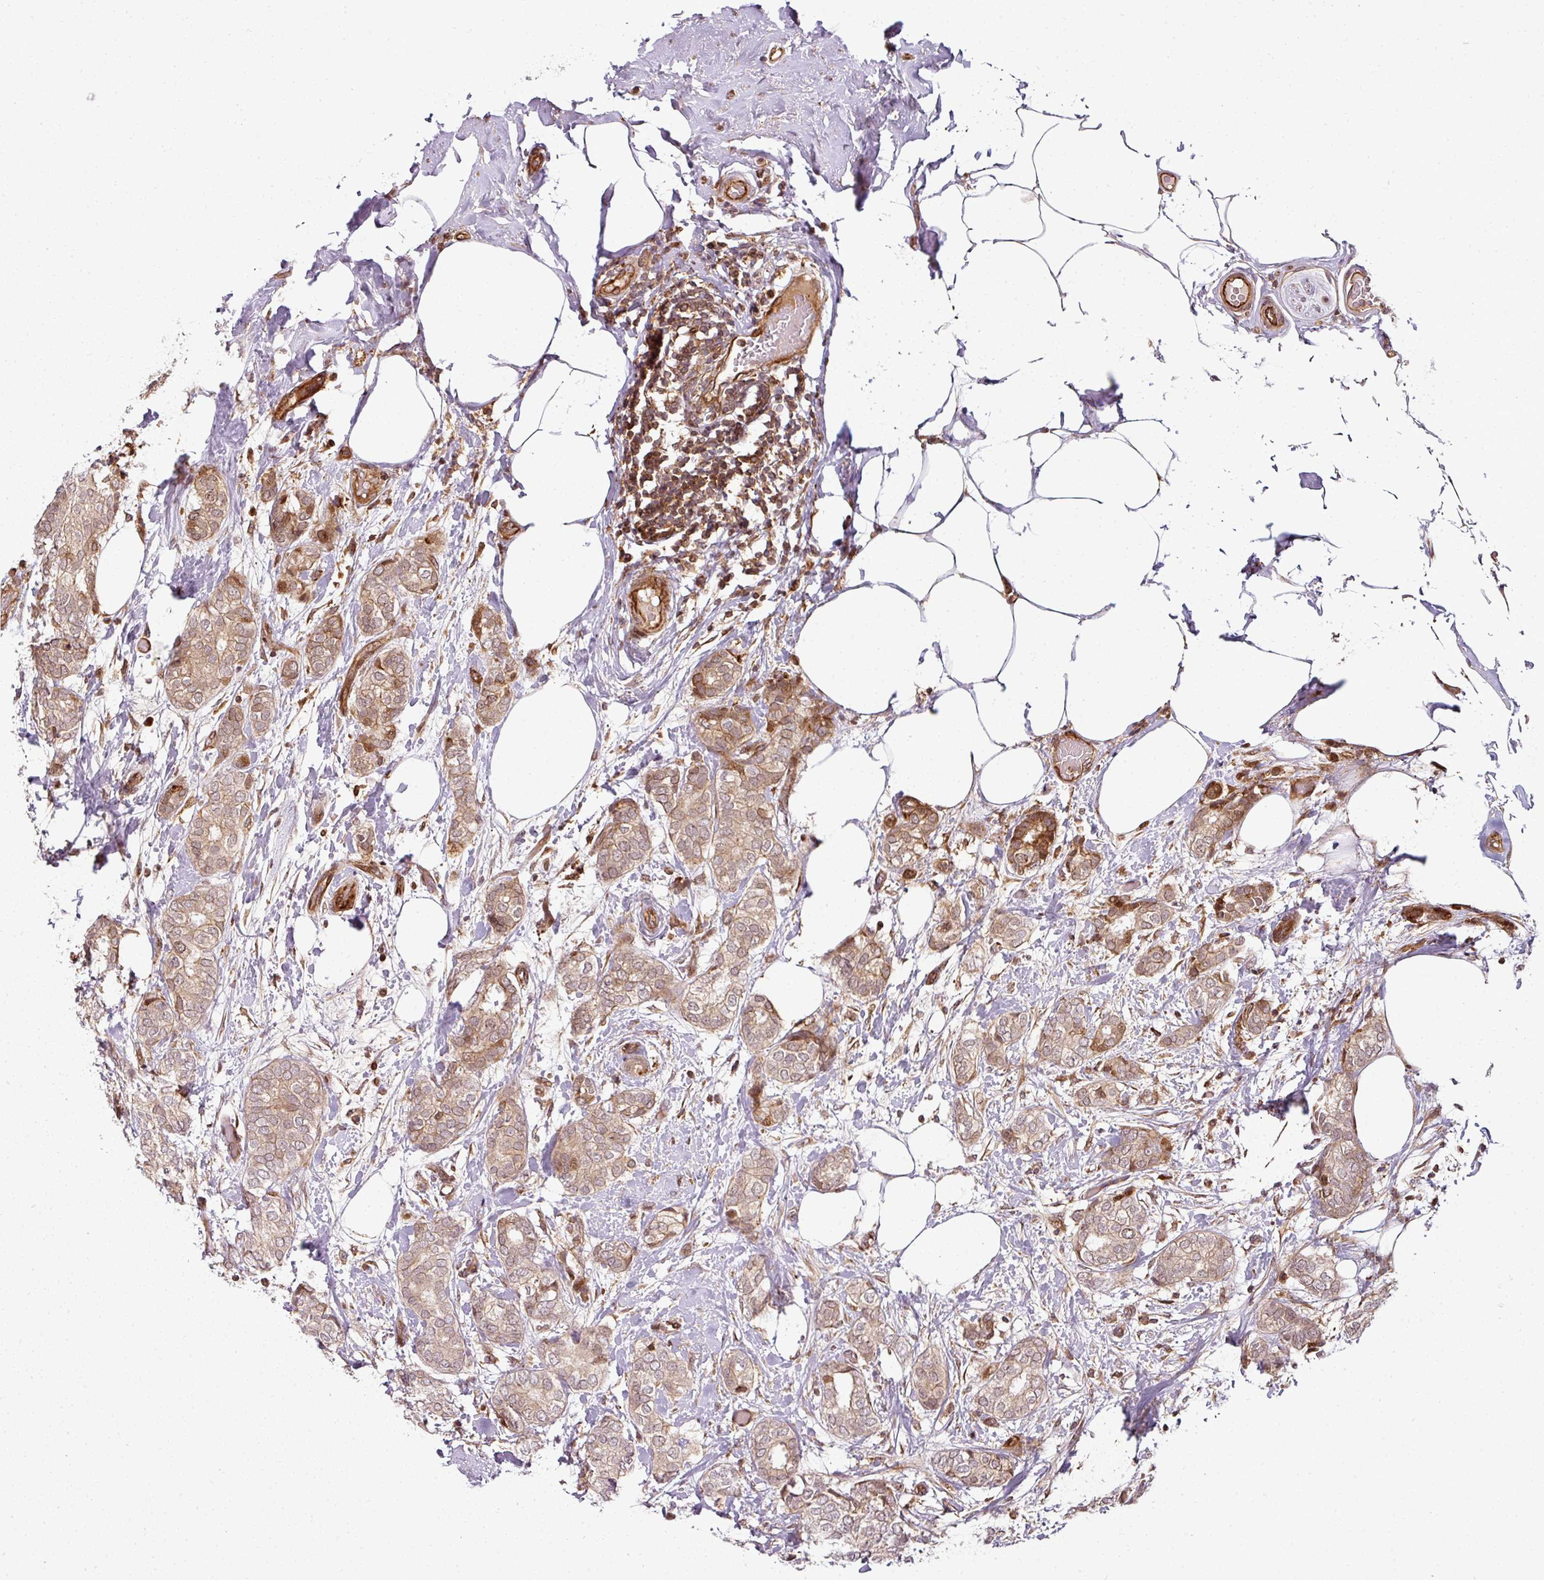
{"staining": {"intensity": "weak", "quantity": ">75%", "location": "cytoplasmic/membranous"}, "tissue": "breast cancer", "cell_type": "Tumor cells", "image_type": "cancer", "snomed": [{"axis": "morphology", "description": "Duct carcinoma"}, {"axis": "topography", "description": "Breast"}], "caption": "The image displays immunohistochemical staining of breast cancer. There is weak cytoplasmic/membranous expression is present in about >75% of tumor cells. (IHC, brightfield microscopy, high magnification).", "gene": "ATAT1", "patient": {"sex": "female", "age": 73}}